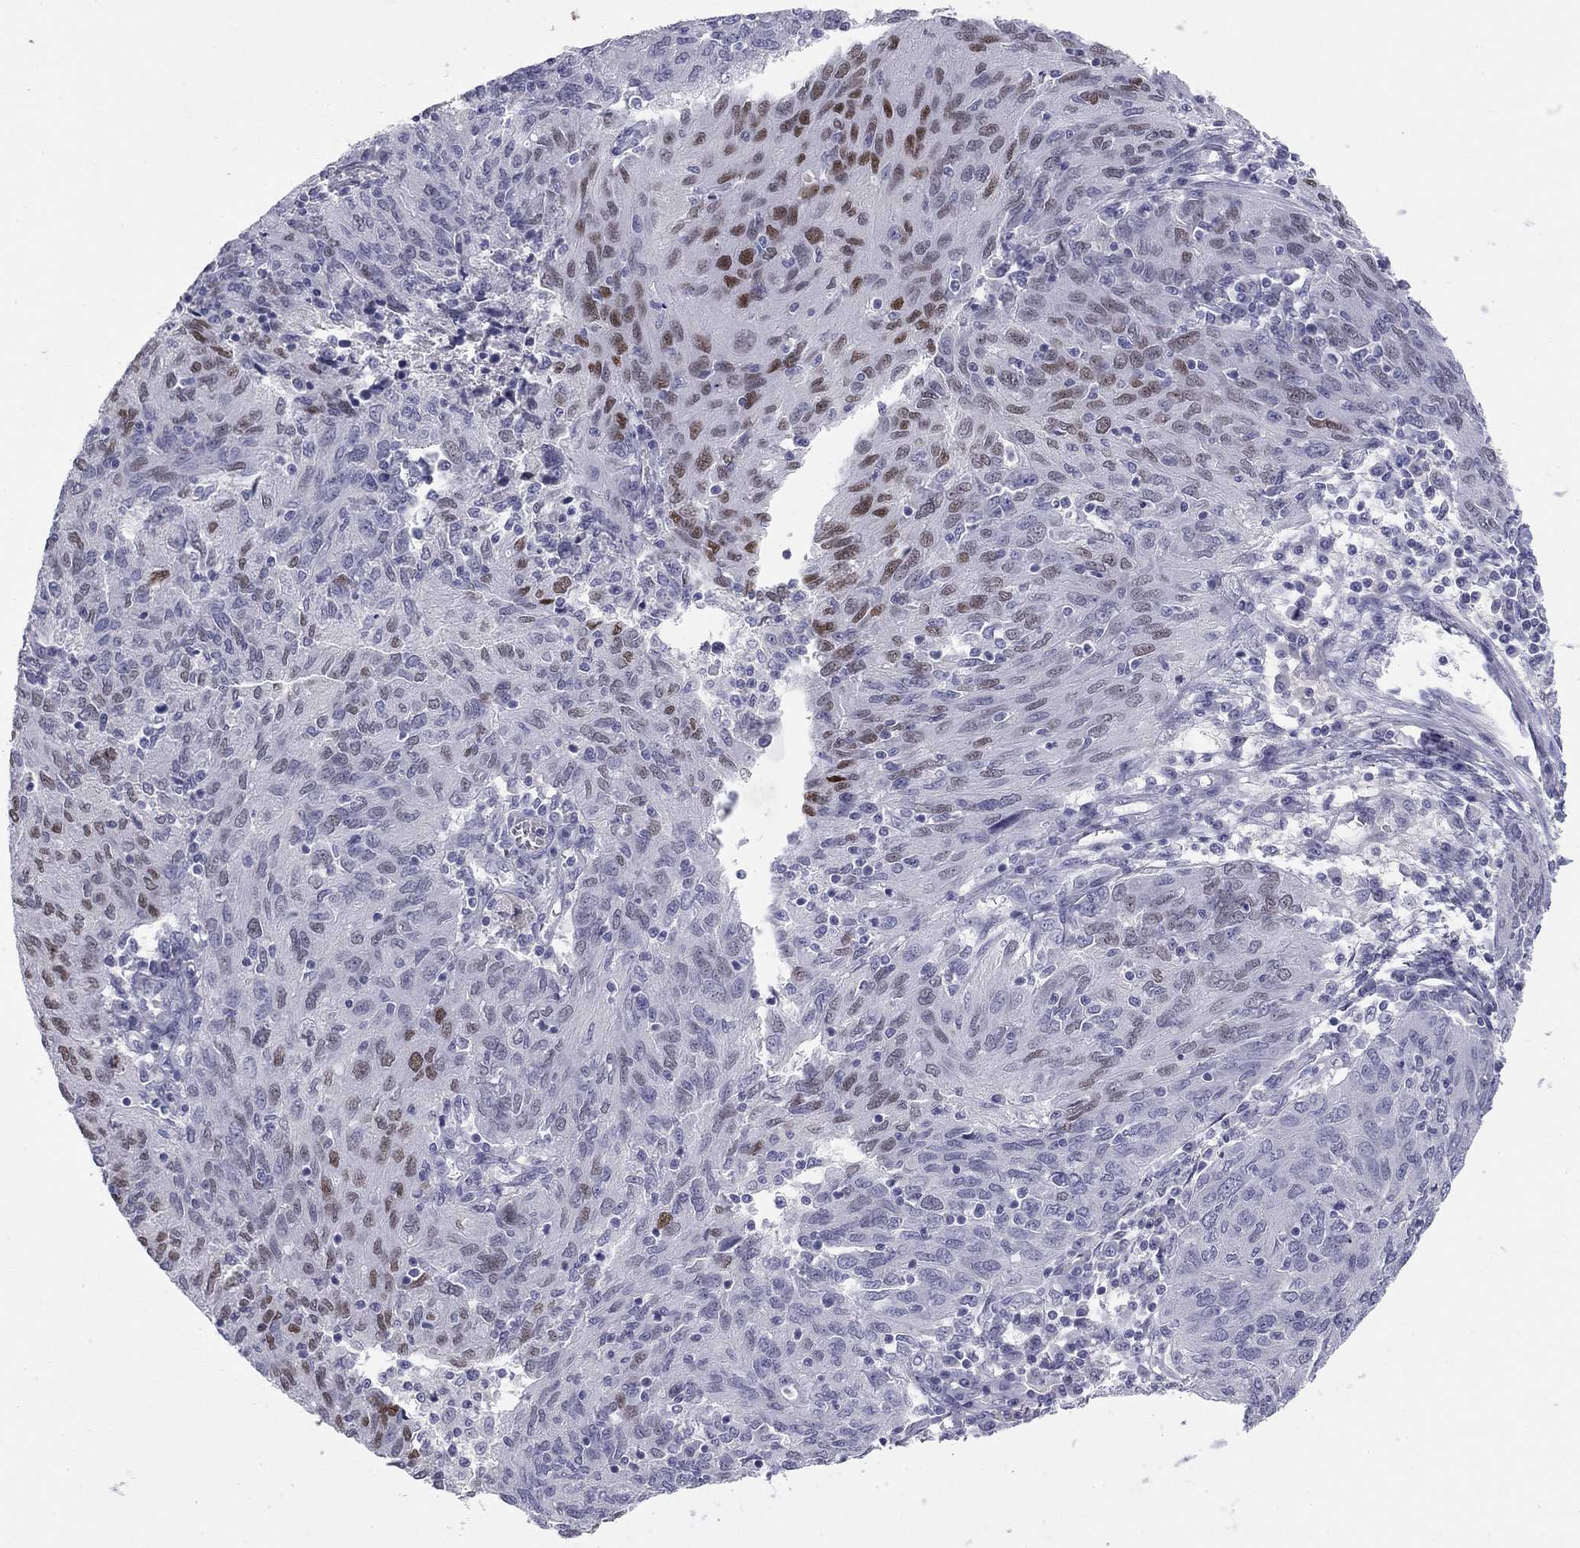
{"staining": {"intensity": "strong", "quantity": "<25%", "location": "nuclear"}, "tissue": "ovarian cancer", "cell_type": "Tumor cells", "image_type": "cancer", "snomed": [{"axis": "morphology", "description": "Carcinoma, endometroid"}, {"axis": "topography", "description": "Ovary"}], "caption": "The micrograph reveals immunohistochemical staining of ovarian cancer (endometroid carcinoma). There is strong nuclear positivity is seen in about <25% of tumor cells. The staining was performed using DAB, with brown indicating positive protein expression. Nuclei are stained blue with hematoxylin.", "gene": "TFAP2B", "patient": {"sex": "female", "age": 50}}